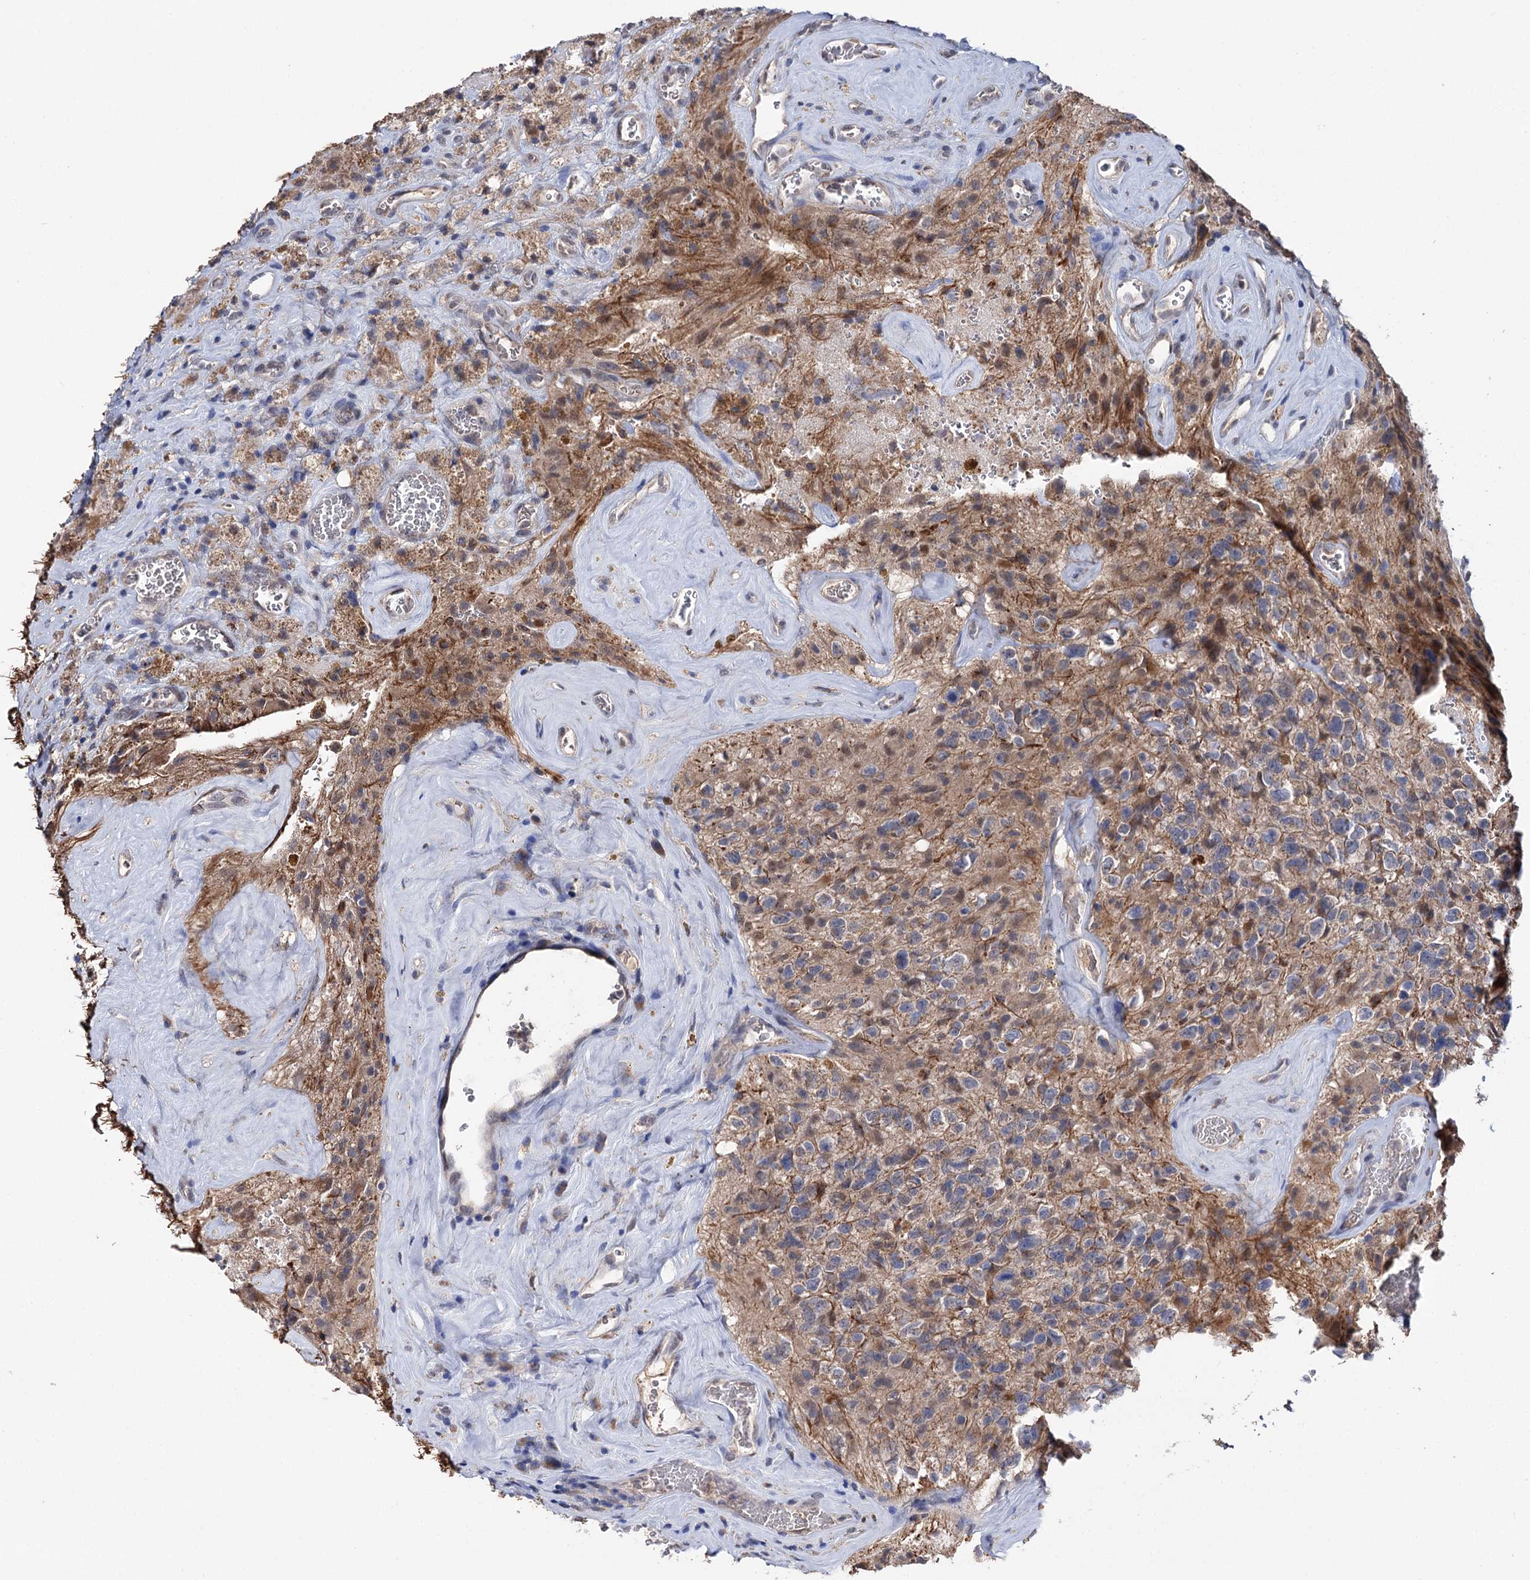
{"staining": {"intensity": "moderate", "quantity": "25%-75%", "location": "cytoplasmic/membranous,nuclear"}, "tissue": "glioma", "cell_type": "Tumor cells", "image_type": "cancer", "snomed": [{"axis": "morphology", "description": "Glioma, malignant, High grade"}, {"axis": "topography", "description": "Brain"}], "caption": "Immunohistochemistry histopathology image of neoplastic tissue: human malignant glioma (high-grade) stained using immunohistochemistry (IHC) demonstrates medium levels of moderate protein expression localized specifically in the cytoplasmic/membranous and nuclear of tumor cells, appearing as a cytoplasmic/membranous and nuclear brown color.", "gene": "CLPB", "patient": {"sex": "male", "age": 69}}